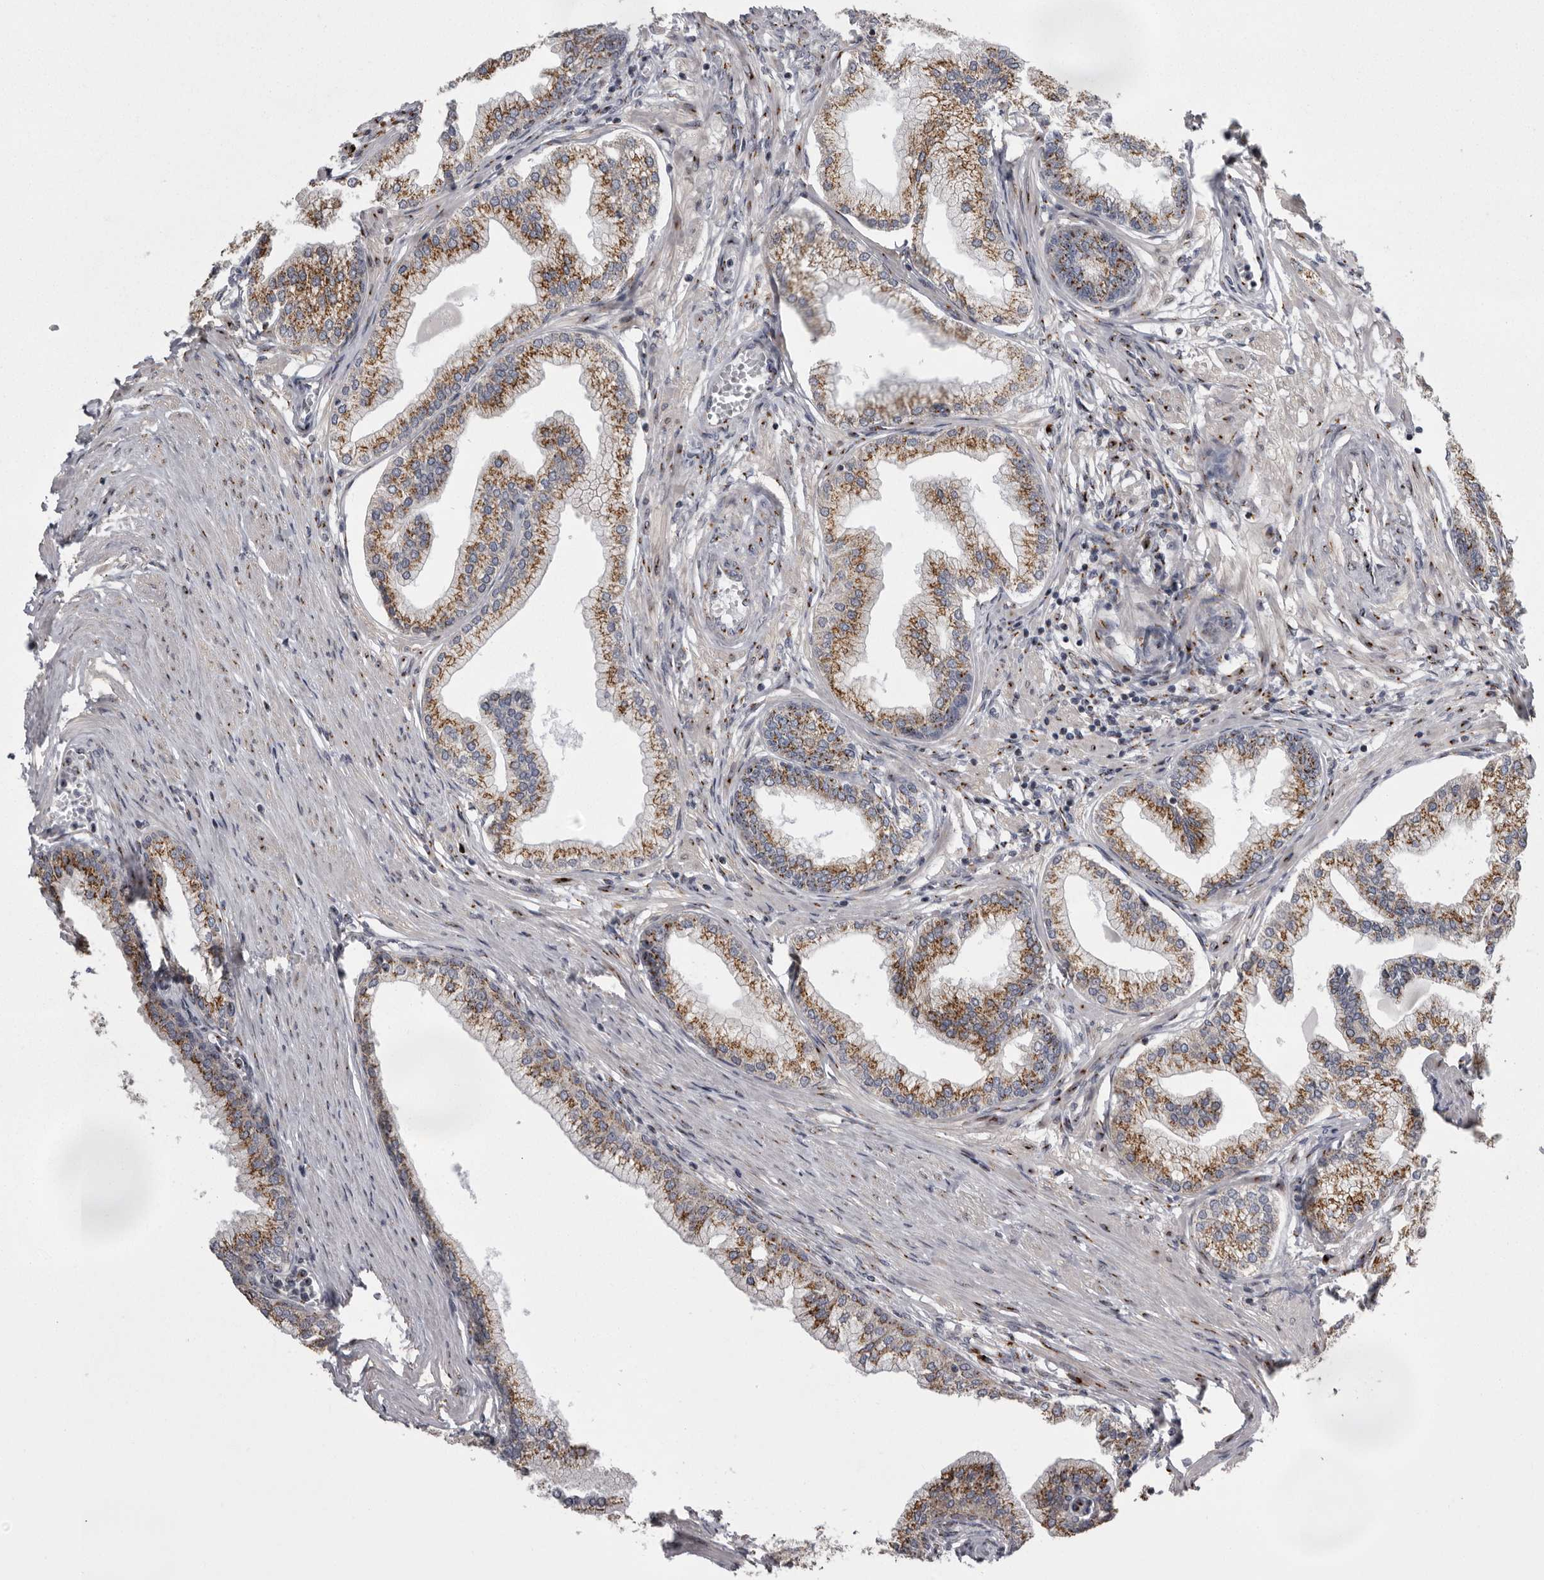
{"staining": {"intensity": "moderate", "quantity": ">75%", "location": "cytoplasmic/membranous"}, "tissue": "prostate", "cell_type": "Glandular cells", "image_type": "normal", "snomed": [{"axis": "morphology", "description": "Normal tissue, NOS"}, {"axis": "morphology", "description": "Urothelial carcinoma, Low grade"}, {"axis": "topography", "description": "Urinary bladder"}, {"axis": "topography", "description": "Prostate"}], "caption": "An immunohistochemistry (IHC) image of unremarkable tissue is shown. Protein staining in brown highlights moderate cytoplasmic/membranous positivity in prostate within glandular cells.", "gene": "WDR47", "patient": {"sex": "male", "age": 60}}